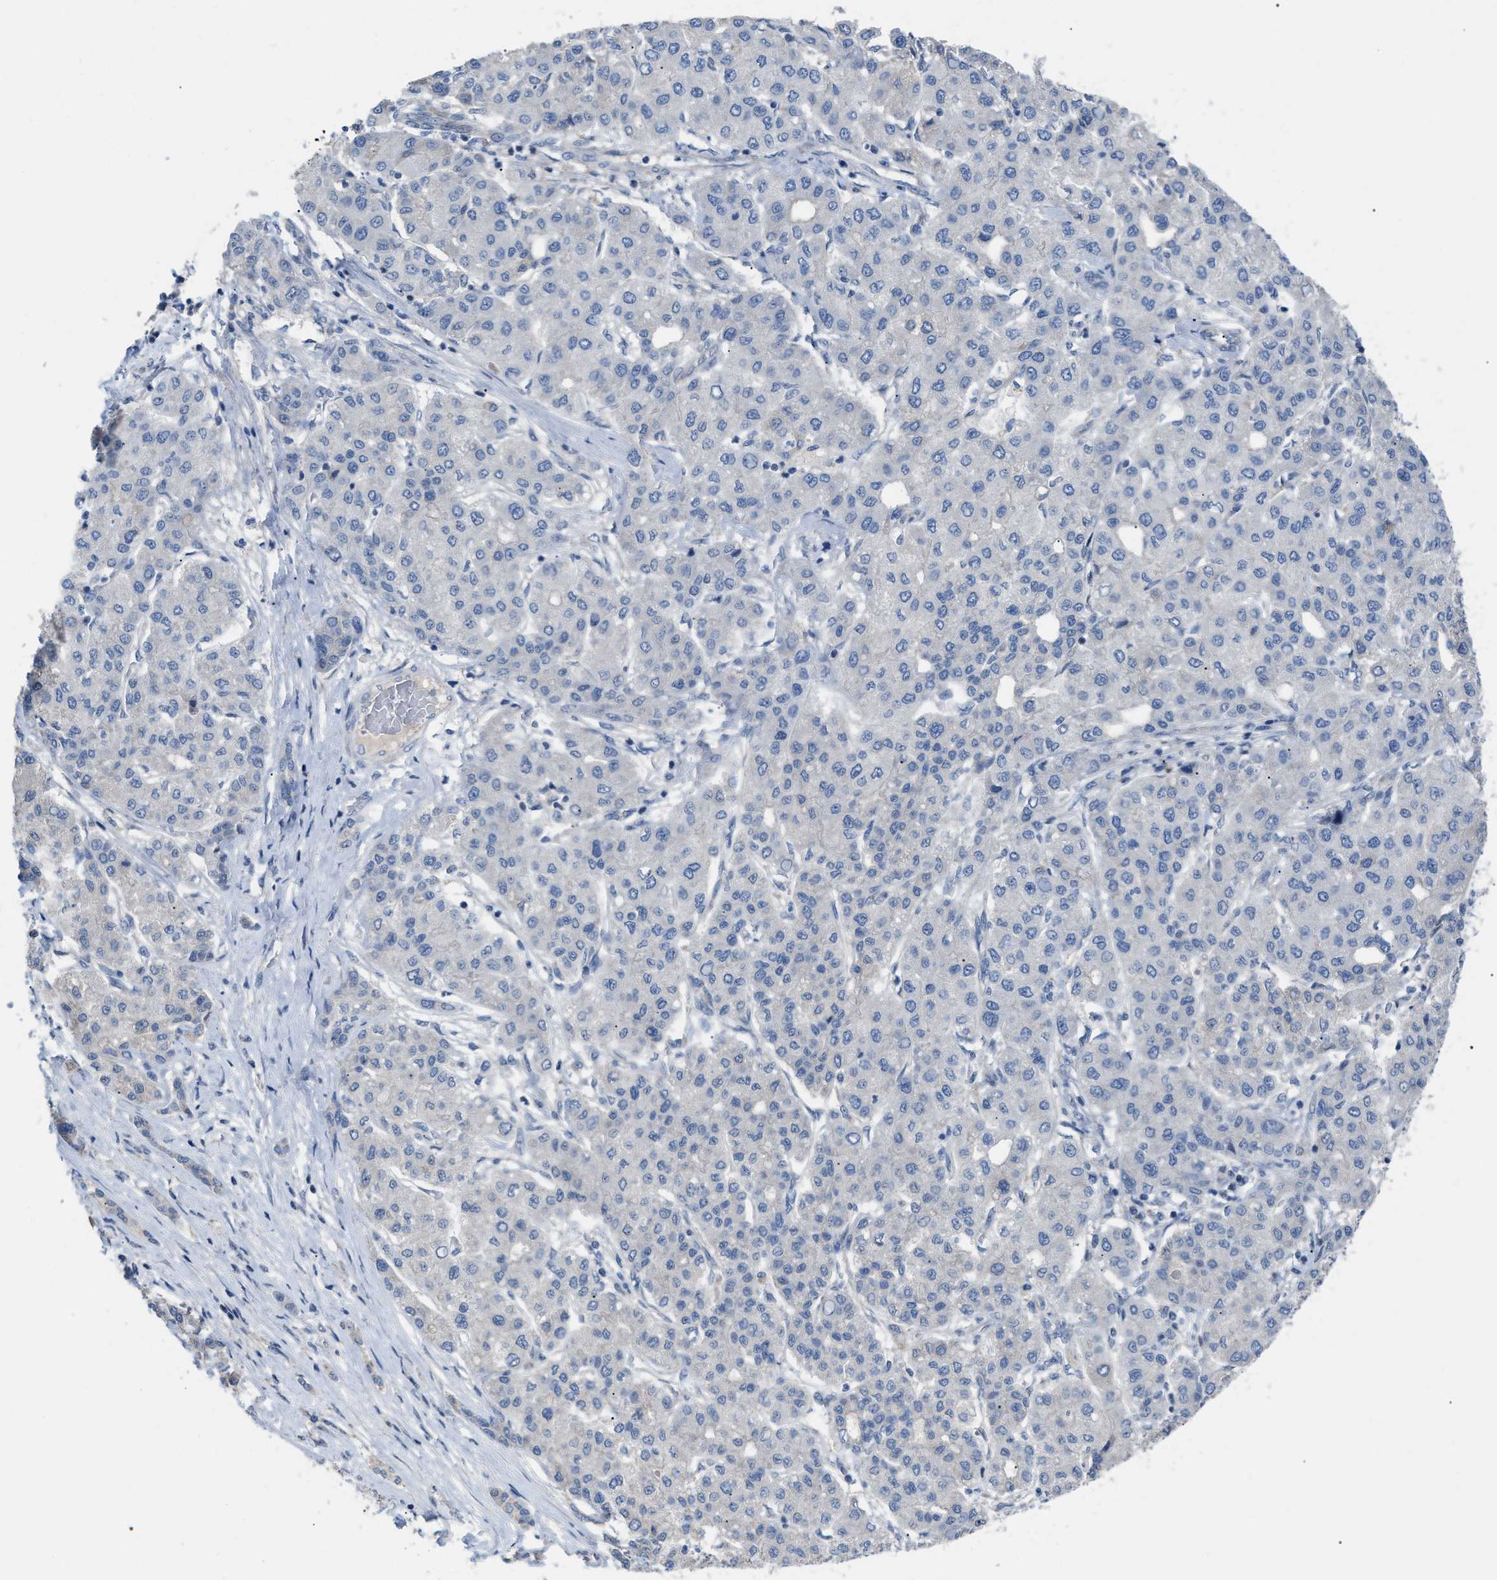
{"staining": {"intensity": "negative", "quantity": "none", "location": "none"}, "tissue": "liver cancer", "cell_type": "Tumor cells", "image_type": "cancer", "snomed": [{"axis": "morphology", "description": "Carcinoma, Hepatocellular, NOS"}, {"axis": "topography", "description": "Liver"}], "caption": "DAB (3,3'-diaminobenzidine) immunohistochemical staining of human liver hepatocellular carcinoma shows no significant expression in tumor cells.", "gene": "DHX58", "patient": {"sex": "male", "age": 65}}